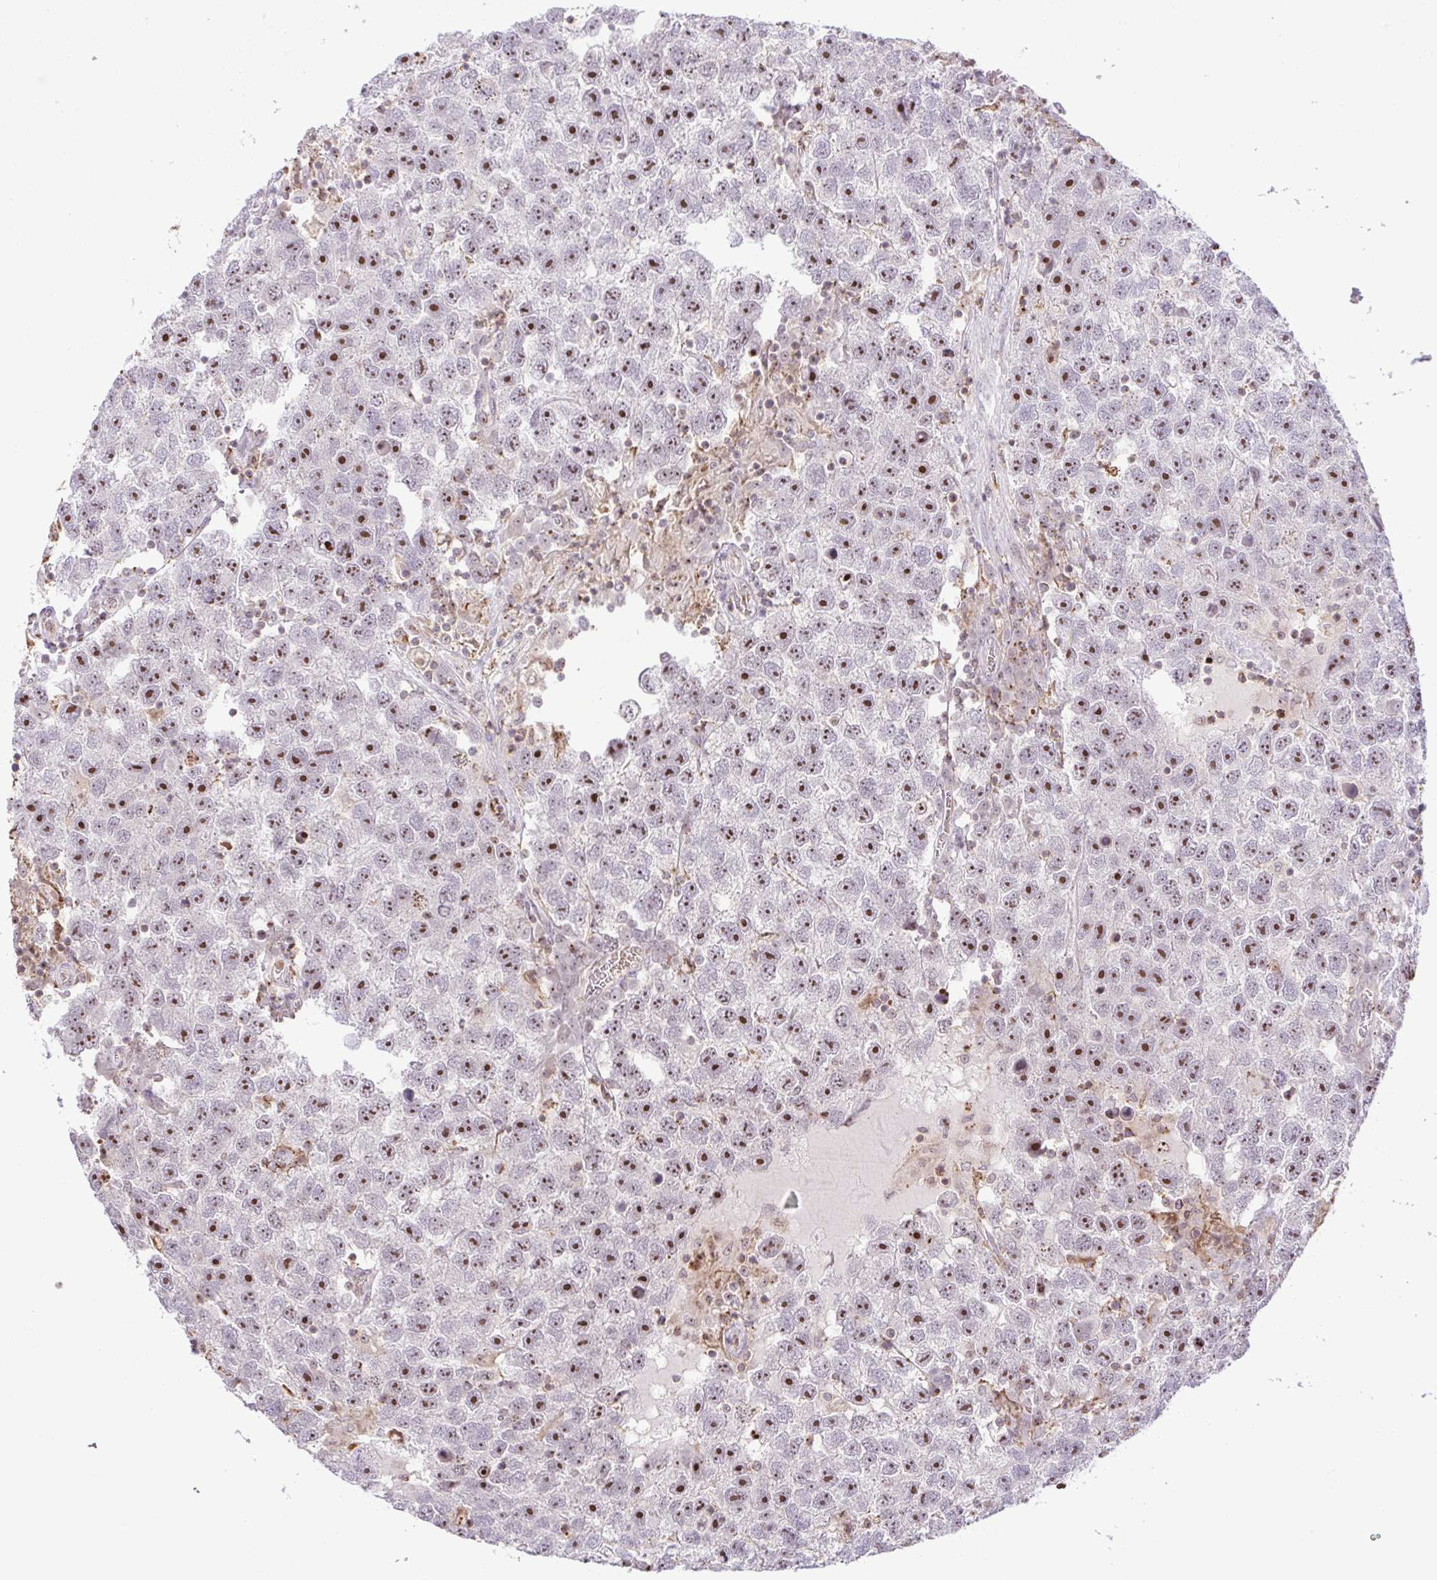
{"staining": {"intensity": "strong", "quantity": "25%-75%", "location": "nuclear"}, "tissue": "testis cancer", "cell_type": "Tumor cells", "image_type": "cancer", "snomed": [{"axis": "morphology", "description": "Seminoma, NOS"}, {"axis": "topography", "description": "Testis"}], "caption": "Testis cancer (seminoma) stained with immunohistochemistry (IHC) displays strong nuclear staining in approximately 25%-75% of tumor cells.", "gene": "RSL24D1", "patient": {"sex": "male", "age": 26}}